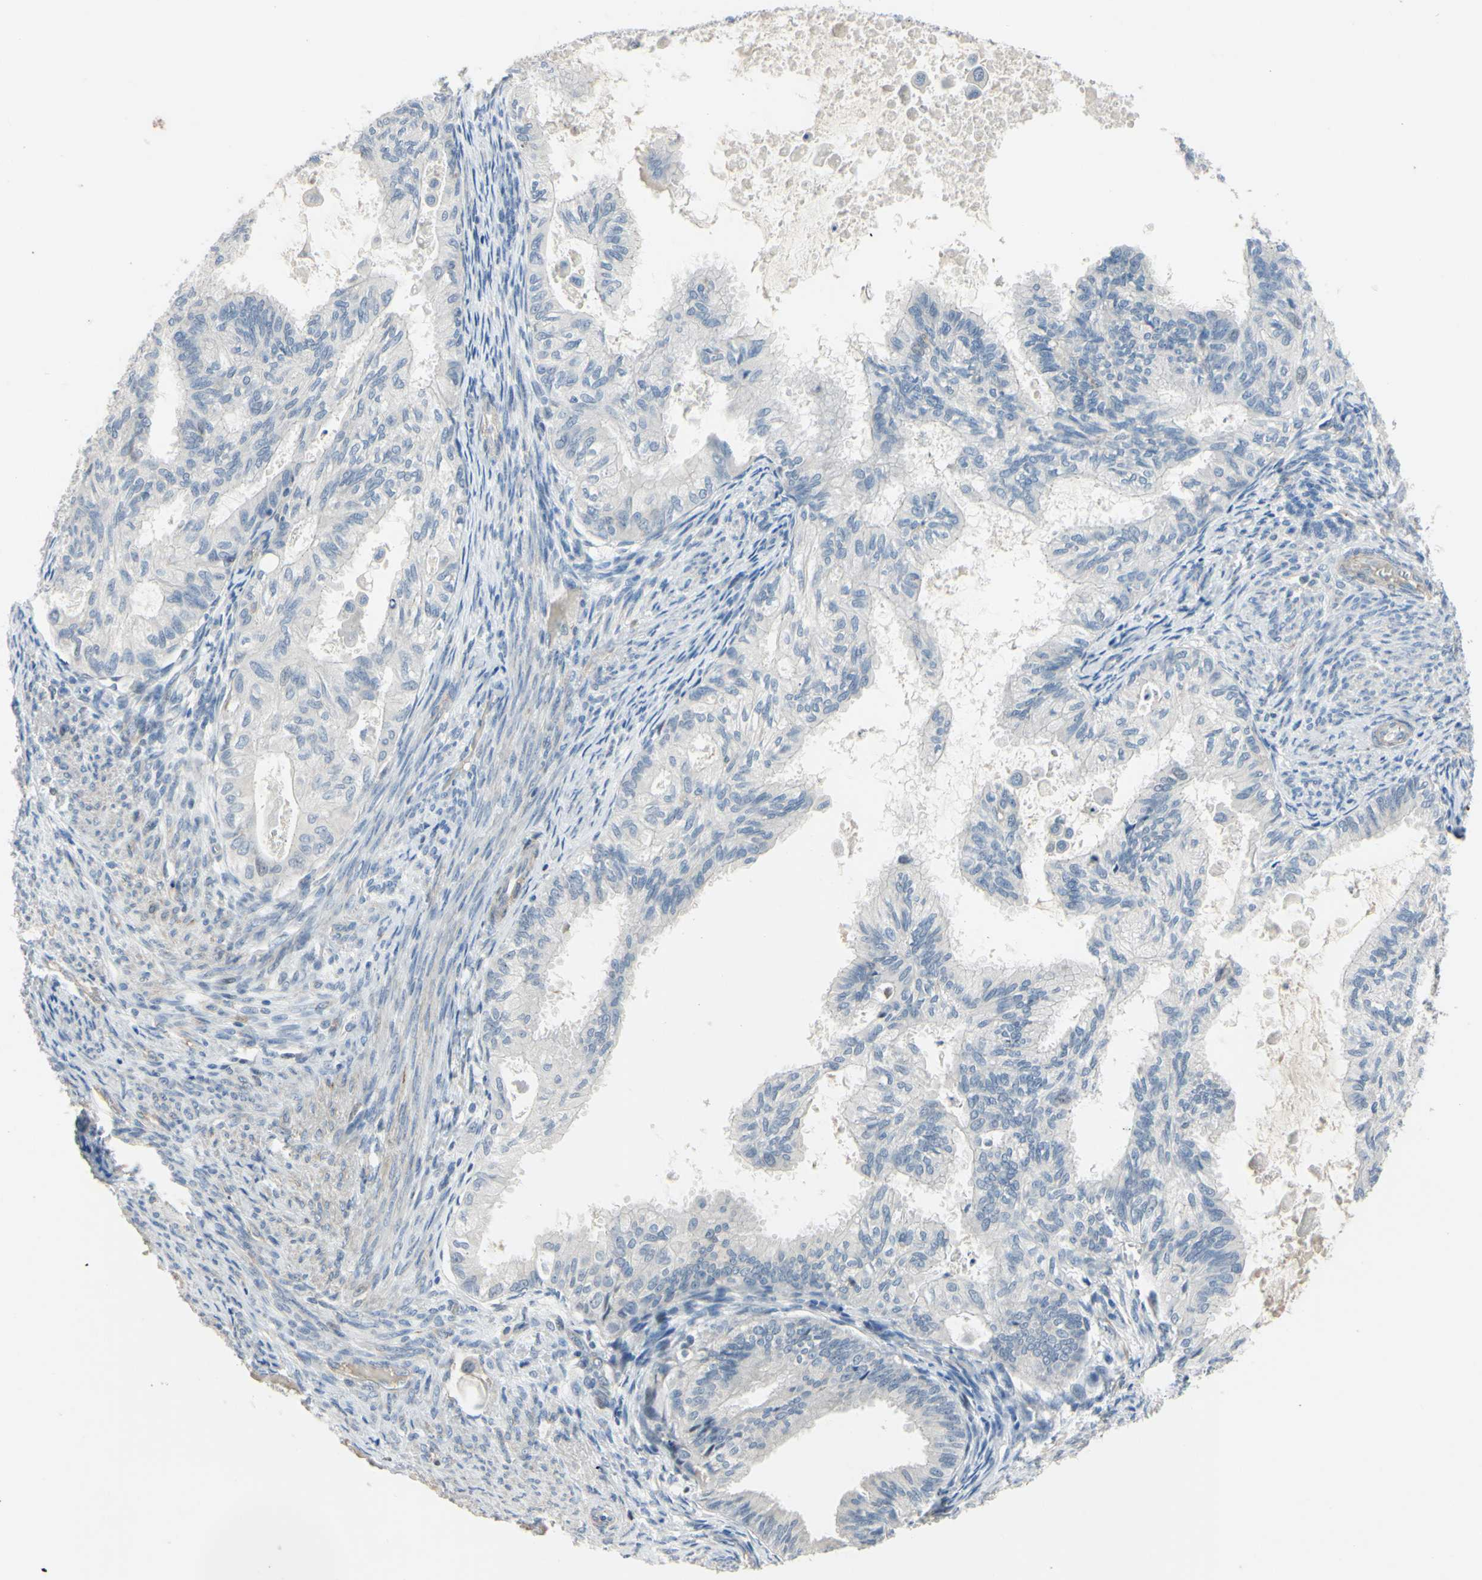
{"staining": {"intensity": "negative", "quantity": "none", "location": "none"}, "tissue": "cervical cancer", "cell_type": "Tumor cells", "image_type": "cancer", "snomed": [{"axis": "morphology", "description": "Normal tissue, NOS"}, {"axis": "morphology", "description": "Adenocarcinoma, NOS"}, {"axis": "topography", "description": "Cervix"}, {"axis": "topography", "description": "Endometrium"}], "caption": "Cervical adenocarcinoma stained for a protein using immunohistochemistry (IHC) shows no positivity tumor cells.", "gene": "LHX9", "patient": {"sex": "female", "age": 86}}